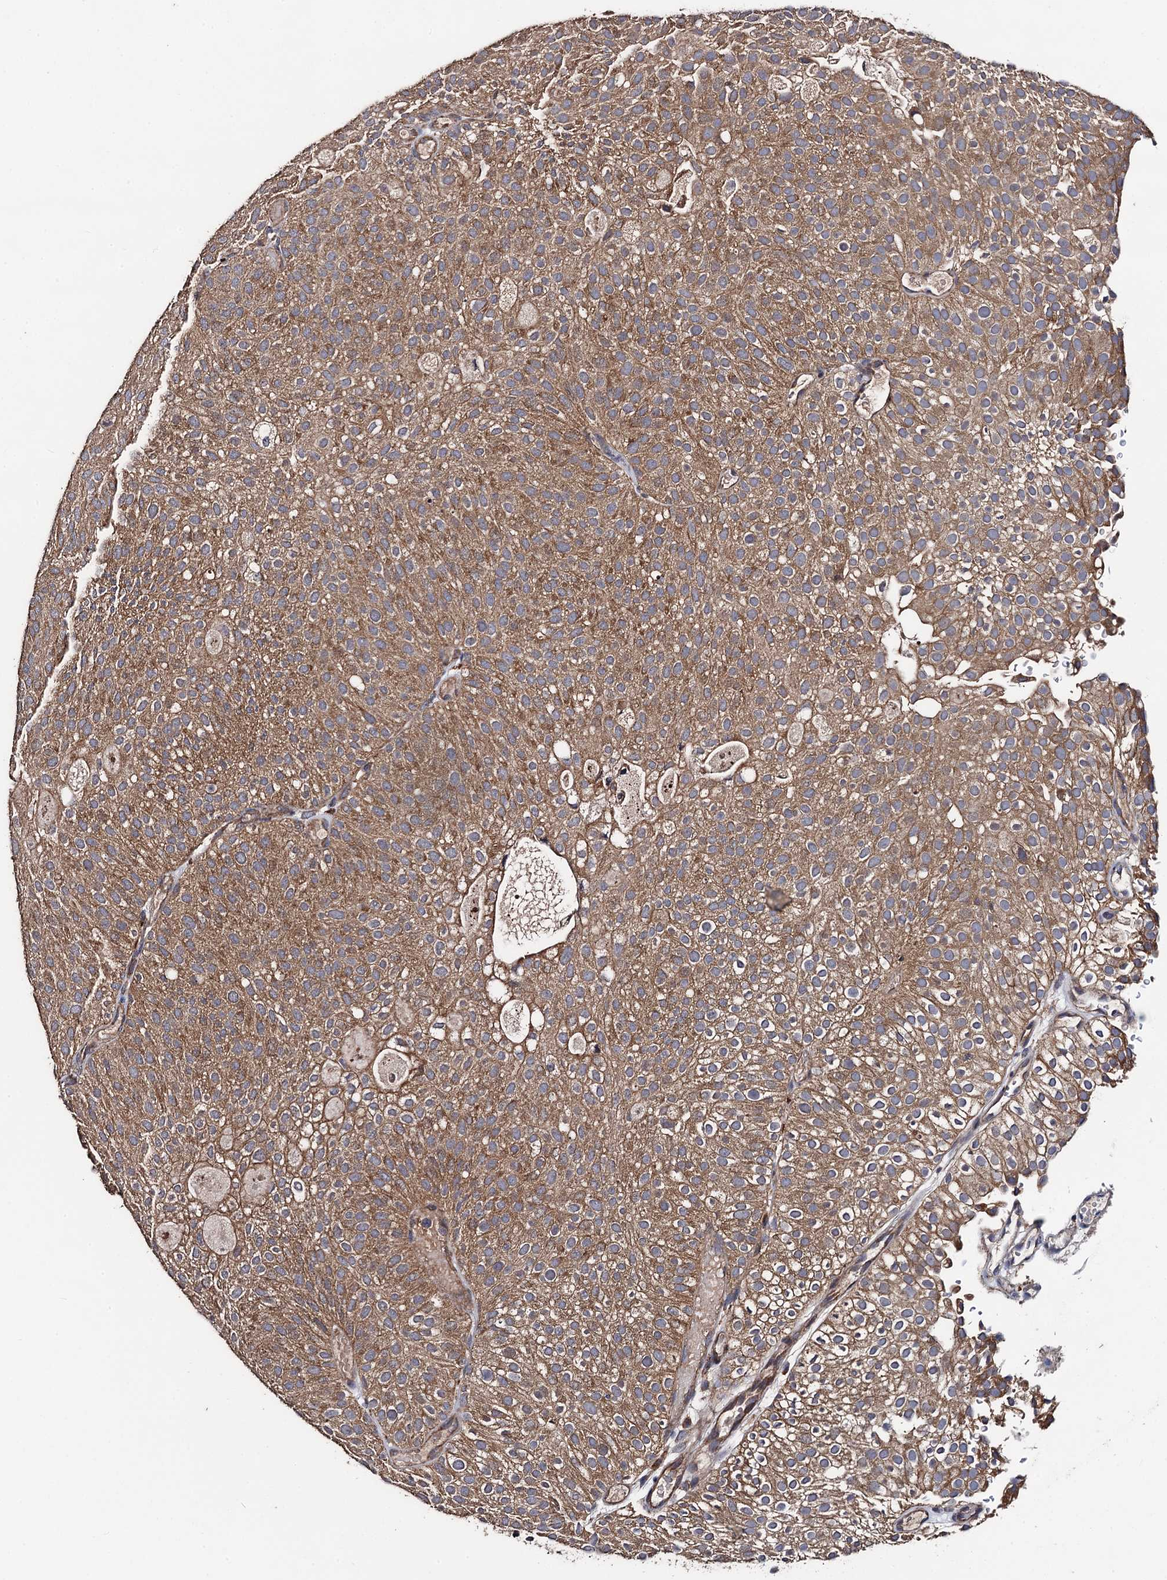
{"staining": {"intensity": "moderate", "quantity": ">75%", "location": "cytoplasmic/membranous"}, "tissue": "urothelial cancer", "cell_type": "Tumor cells", "image_type": "cancer", "snomed": [{"axis": "morphology", "description": "Urothelial carcinoma, Low grade"}, {"axis": "topography", "description": "Urinary bladder"}], "caption": "This histopathology image demonstrates urothelial cancer stained with immunohistochemistry to label a protein in brown. The cytoplasmic/membranous of tumor cells show moderate positivity for the protein. Nuclei are counter-stained blue.", "gene": "PPTC7", "patient": {"sex": "male", "age": 78}}